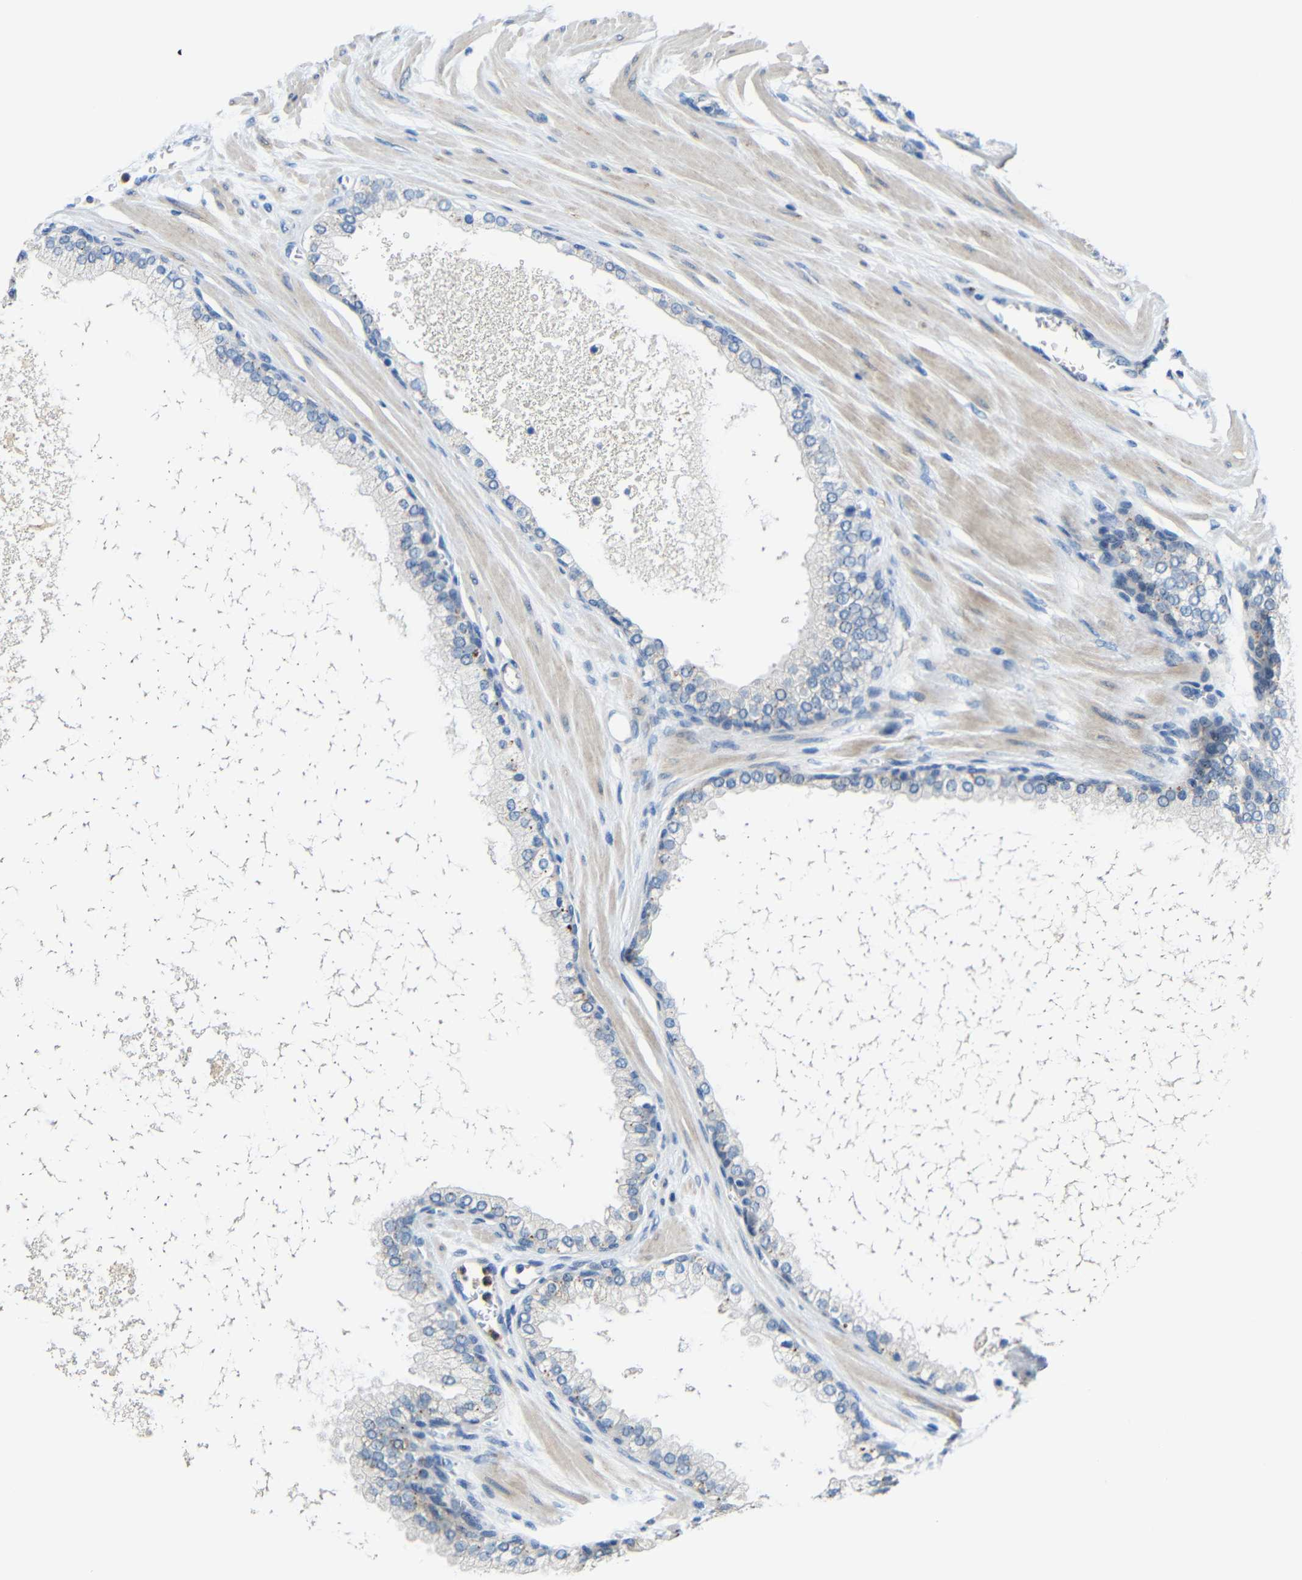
{"staining": {"intensity": "negative", "quantity": "none", "location": "none"}, "tissue": "prostate cancer", "cell_type": "Tumor cells", "image_type": "cancer", "snomed": [{"axis": "morphology", "description": "Adenocarcinoma, High grade"}, {"axis": "topography", "description": "Prostate"}], "caption": "High power microscopy histopathology image of an immunohistochemistry photomicrograph of high-grade adenocarcinoma (prostate), revealing no significant positivity in tumor cells.", "gene": "STBD1", "patient": {"sex": "male", "age": 65}}